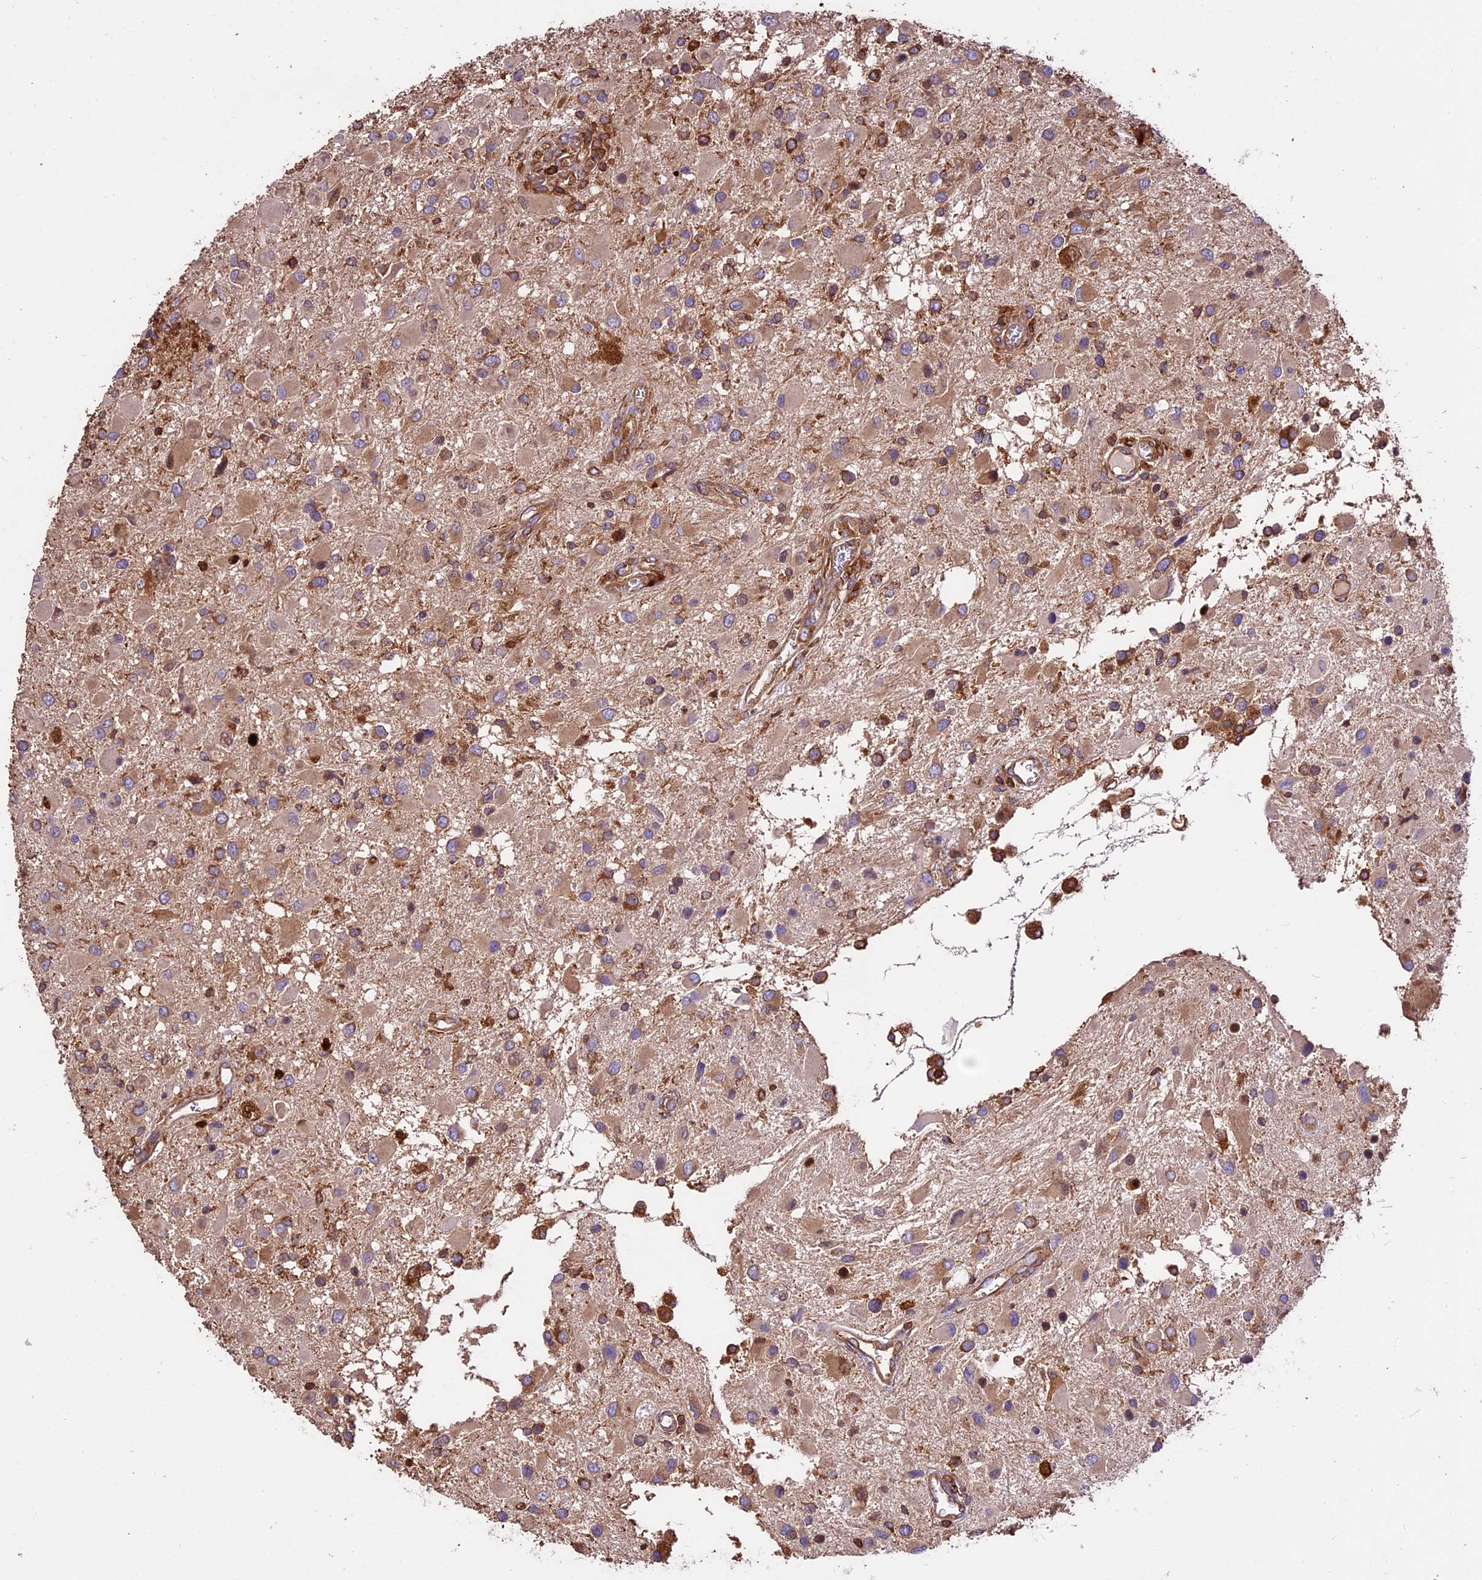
{"staining": {"intensity": "weak", "quantity": ">75%", "location": "cytoplasmic/membranous"}, "tissue": "glioma", "cell_type": "Tumor cells", "image_type": "cancer", "snomed": [{"axis": "morphology", "description": "Glioma, malignant, High grade"}, {"axis": "topography", "description": "Brain"}], "caption": "DAB immunohistochemical staining of glioma shows weak cytoplasmic/membranous protein staining in about >75% of tumor cells.", "gene": "KARS1", "patient": {"sex": "male", "age": 53}}